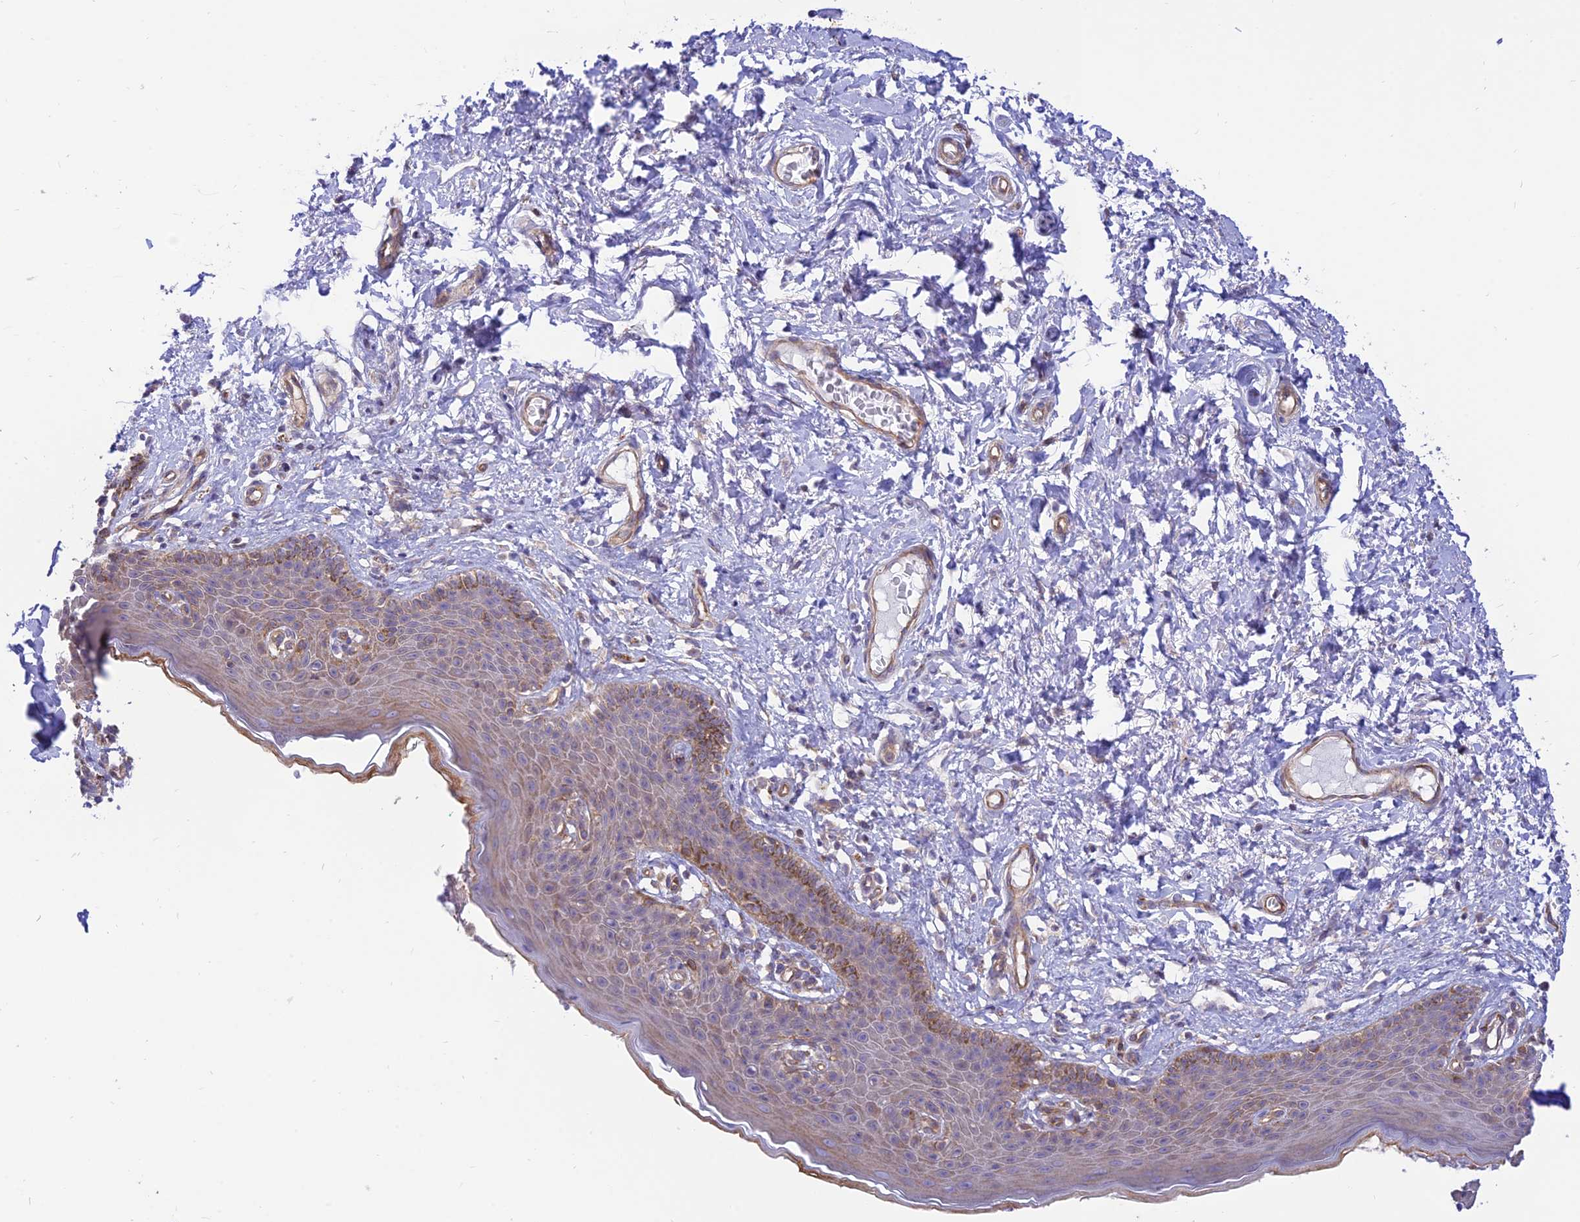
{"staining": {"intensity": "moderate", "quantity": "<25%", "location": "cytoplasmic/membranous"}, "tissue": "skin", "cell_type": "Epidermal cells", "image_type": "normal", "snomed": [{"axis": "morphology", "description": "Normal tissue, NOS"}, {"axis": "topography", "description": "Vulva"}], "caption": "Immunohistochemistry of unremarkable human skin reveals low levels of moderate cytoplasmic/membranous expression in about <25% of epidermal cells. Using DAB (3,3'-diaminobenzidine) (brown) and hematoxylin (blue) stains, captured at high magnification using brightfield microscopy.", "gene": "KCNAB1", "patient": {"sex": "female", "age": 66}}